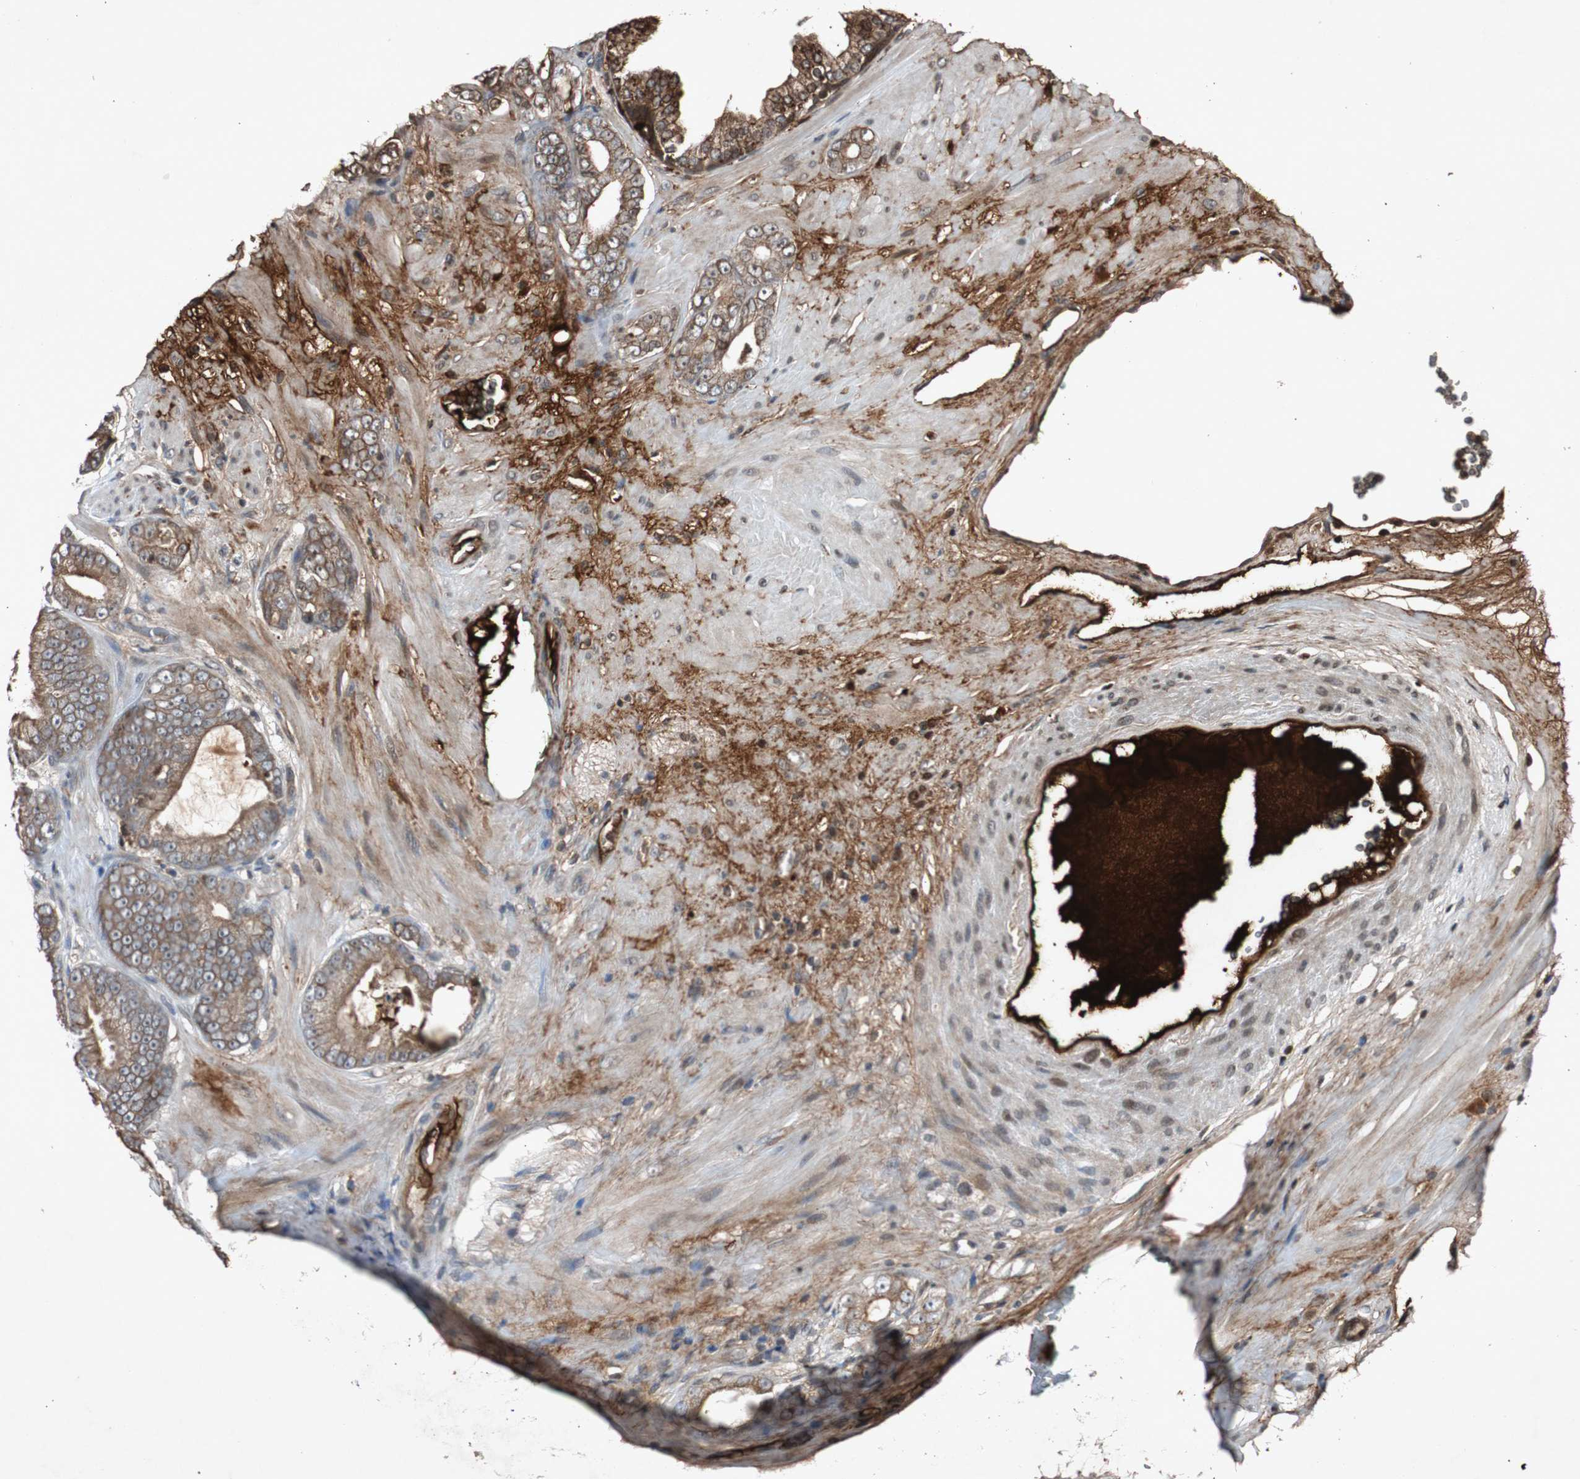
{"staining": {"intensity": "moderate", "quantity": ">75%", "location": "cytoplasmic/membranous"}, "tissue": "prostate cancer", "cell_type": "Tumor cells", "image_type": "cancer", "snomed": [{"axis": "morphology", "description": "Adenocarcinoma, Low grade"}, {"axis": "topography", "description": "Prostate"}], "caption": "Low-grade adenocarcinoma (prostate) tissue demonstrates moderate cytoplasmic/membranous staining in approximately >75% of tumor cells", "gene": "SLIT2", "patient": {"sex": "male", "age": 58}}